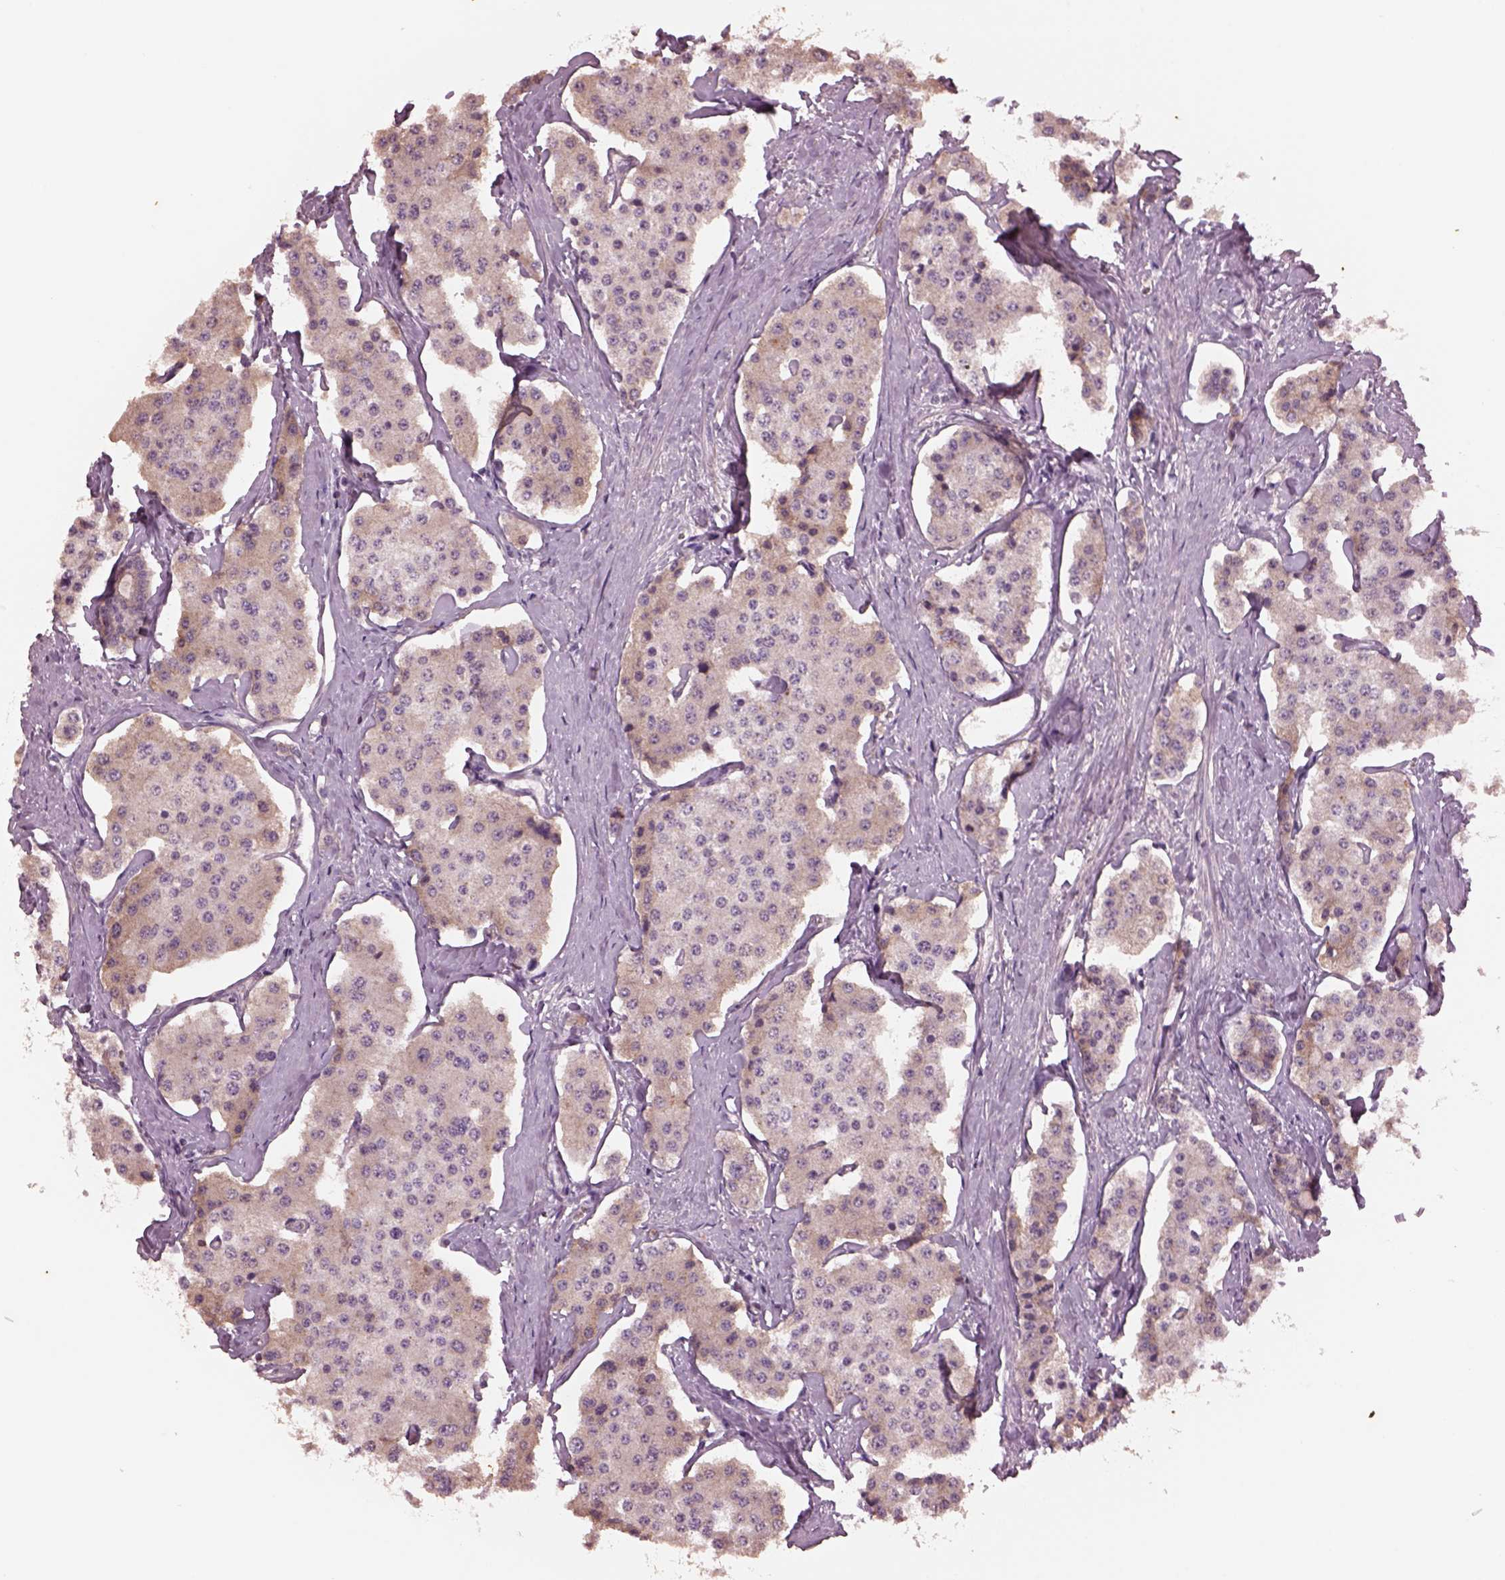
{"staining": {"intensity": "weak", "quantity": "25%-75%", "location": "cytoplasmic/membranous"}, "tissue": "carcinoid", "cell_type": "Tumor cells", "image_type": "cancer", "snomed": [{"axis": "morphology", "description": "Carcinoid, malignant, NOS"}, {"axis": "topography", "description": "Small intestine"}], "caption": "Immunohistochemistry (IHC) of human carcinoid (malignant) shows low levels of weak cytoplasmic/membranous positivity in about 25%-75% of tumor cells.", "gene": "PTX4", "patient": {"sex": "female", "age": 65}}